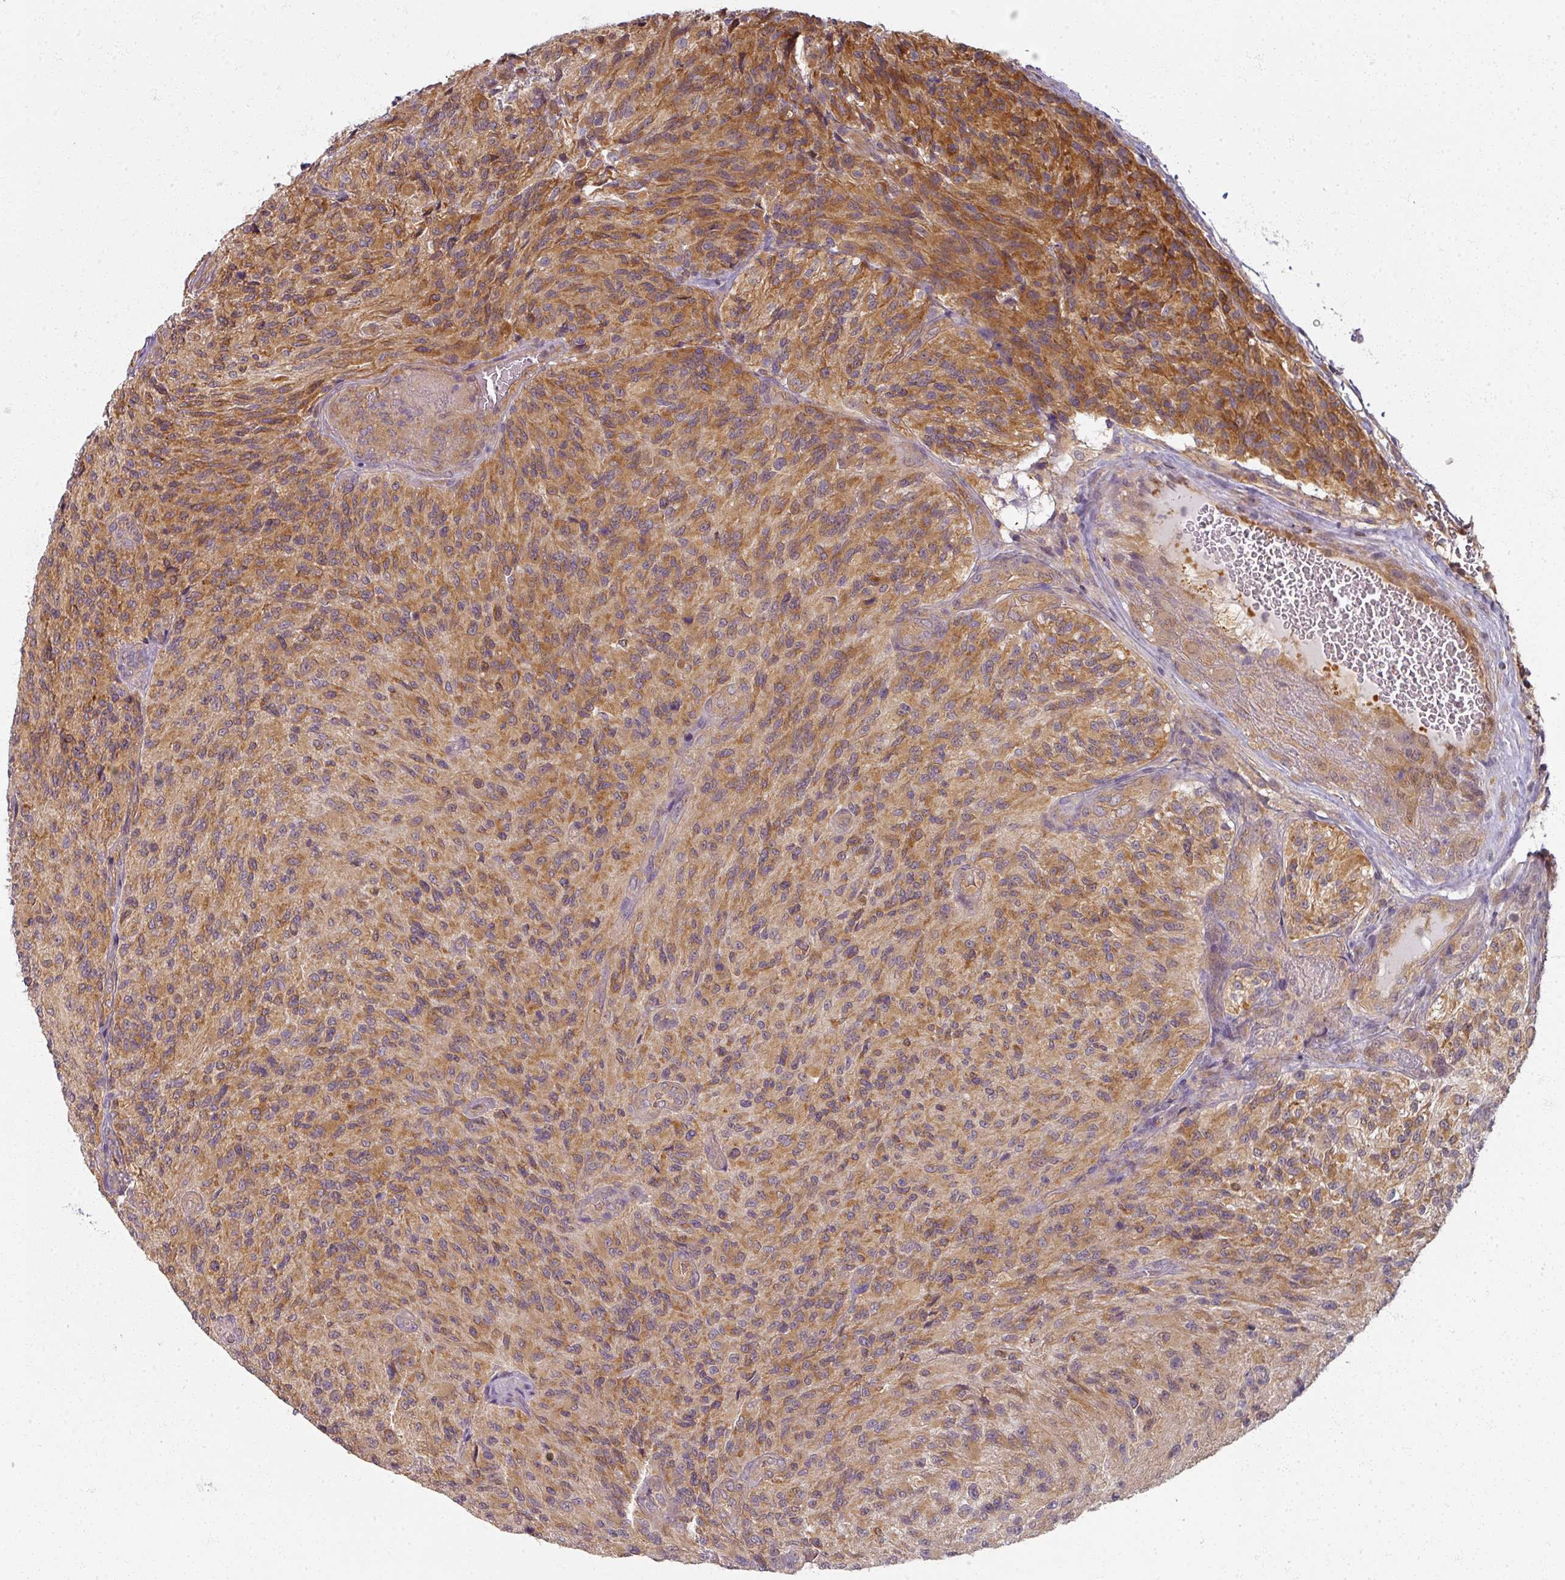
{"staining": {"intensity": "moderate", "quantity": ">75%", "location": "cytoplasmic/membranous"}, "tissue": "glioma", "cell_type": "Tumor cells", "image_type": "cancer", "snomed": [{"axis": "morphology", "description": "Normal tissue, NOS"}, {"axis": "morphology", "description": "Glioma, malignant, High grade"}, {"axis": "topography", "description": "Cerebral cortex"}], "caption": "Protein staining of high-grade glioma (malignant) tissue displays moderate cytoplasmic/membranous expression in about >75% of tumor cells.", "gene": "AGPAT4", "patient": {"sex": "male", "age": 56}}